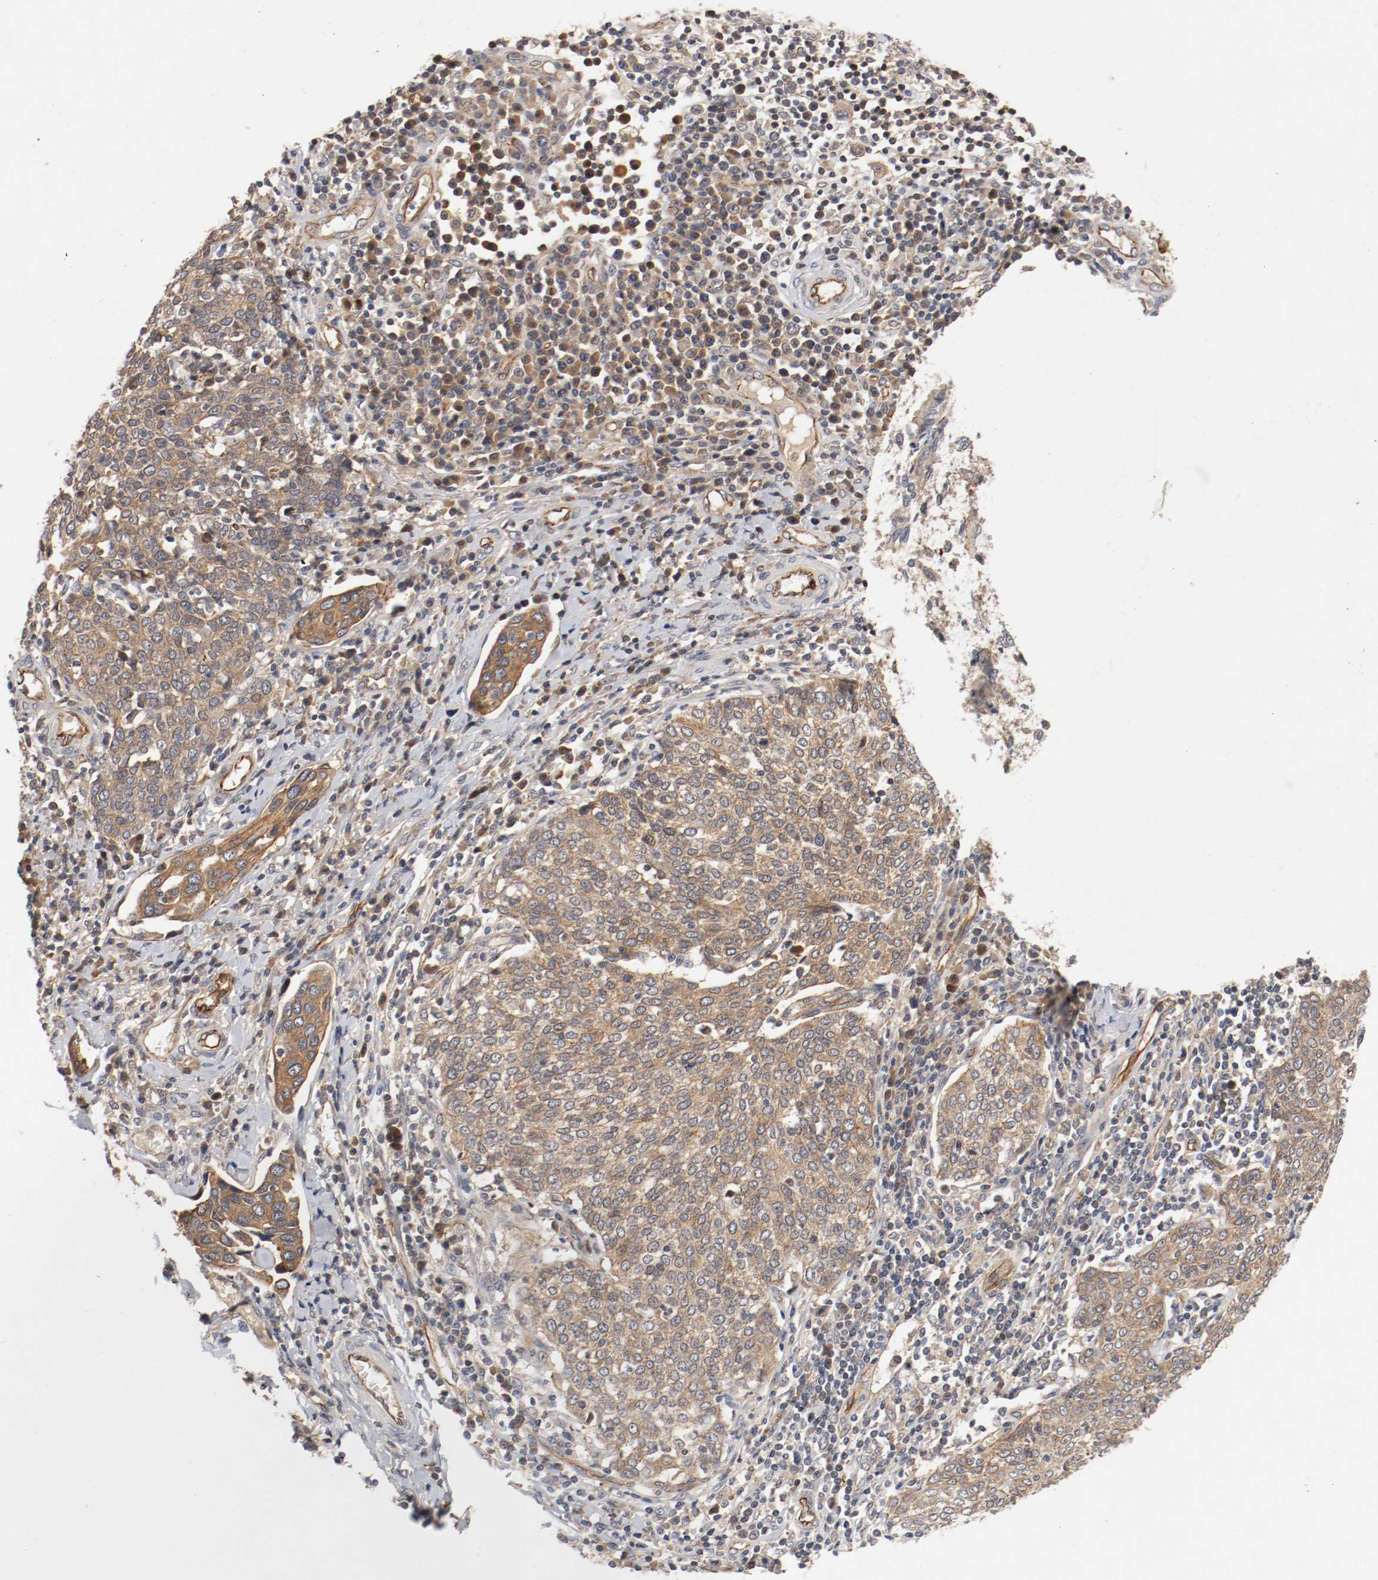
{"staining": {"intensity": "weak", "quantity": ">75%", "location": "cytoplasmic/membranous"}, "tissue": "cervical cancer", "cell_type": "Tumor cells", "image_type": "cancer", "snomed": [{"axis": "morphology", "description": "Squamous cell carcinoma, NOS"}, {"axis": "topography", "description": "Cervix"}], "caption": "Cervical cancer (squamous cell carcinoma) stained with IHC displays weak cytoplasmic/membranous positivity in about >75% of tumor cells. (DAB = brown stain, brightfield microscopy at high magnification).", "gene": "TYK2", "patient": {"sex": "female", "age": 40}}